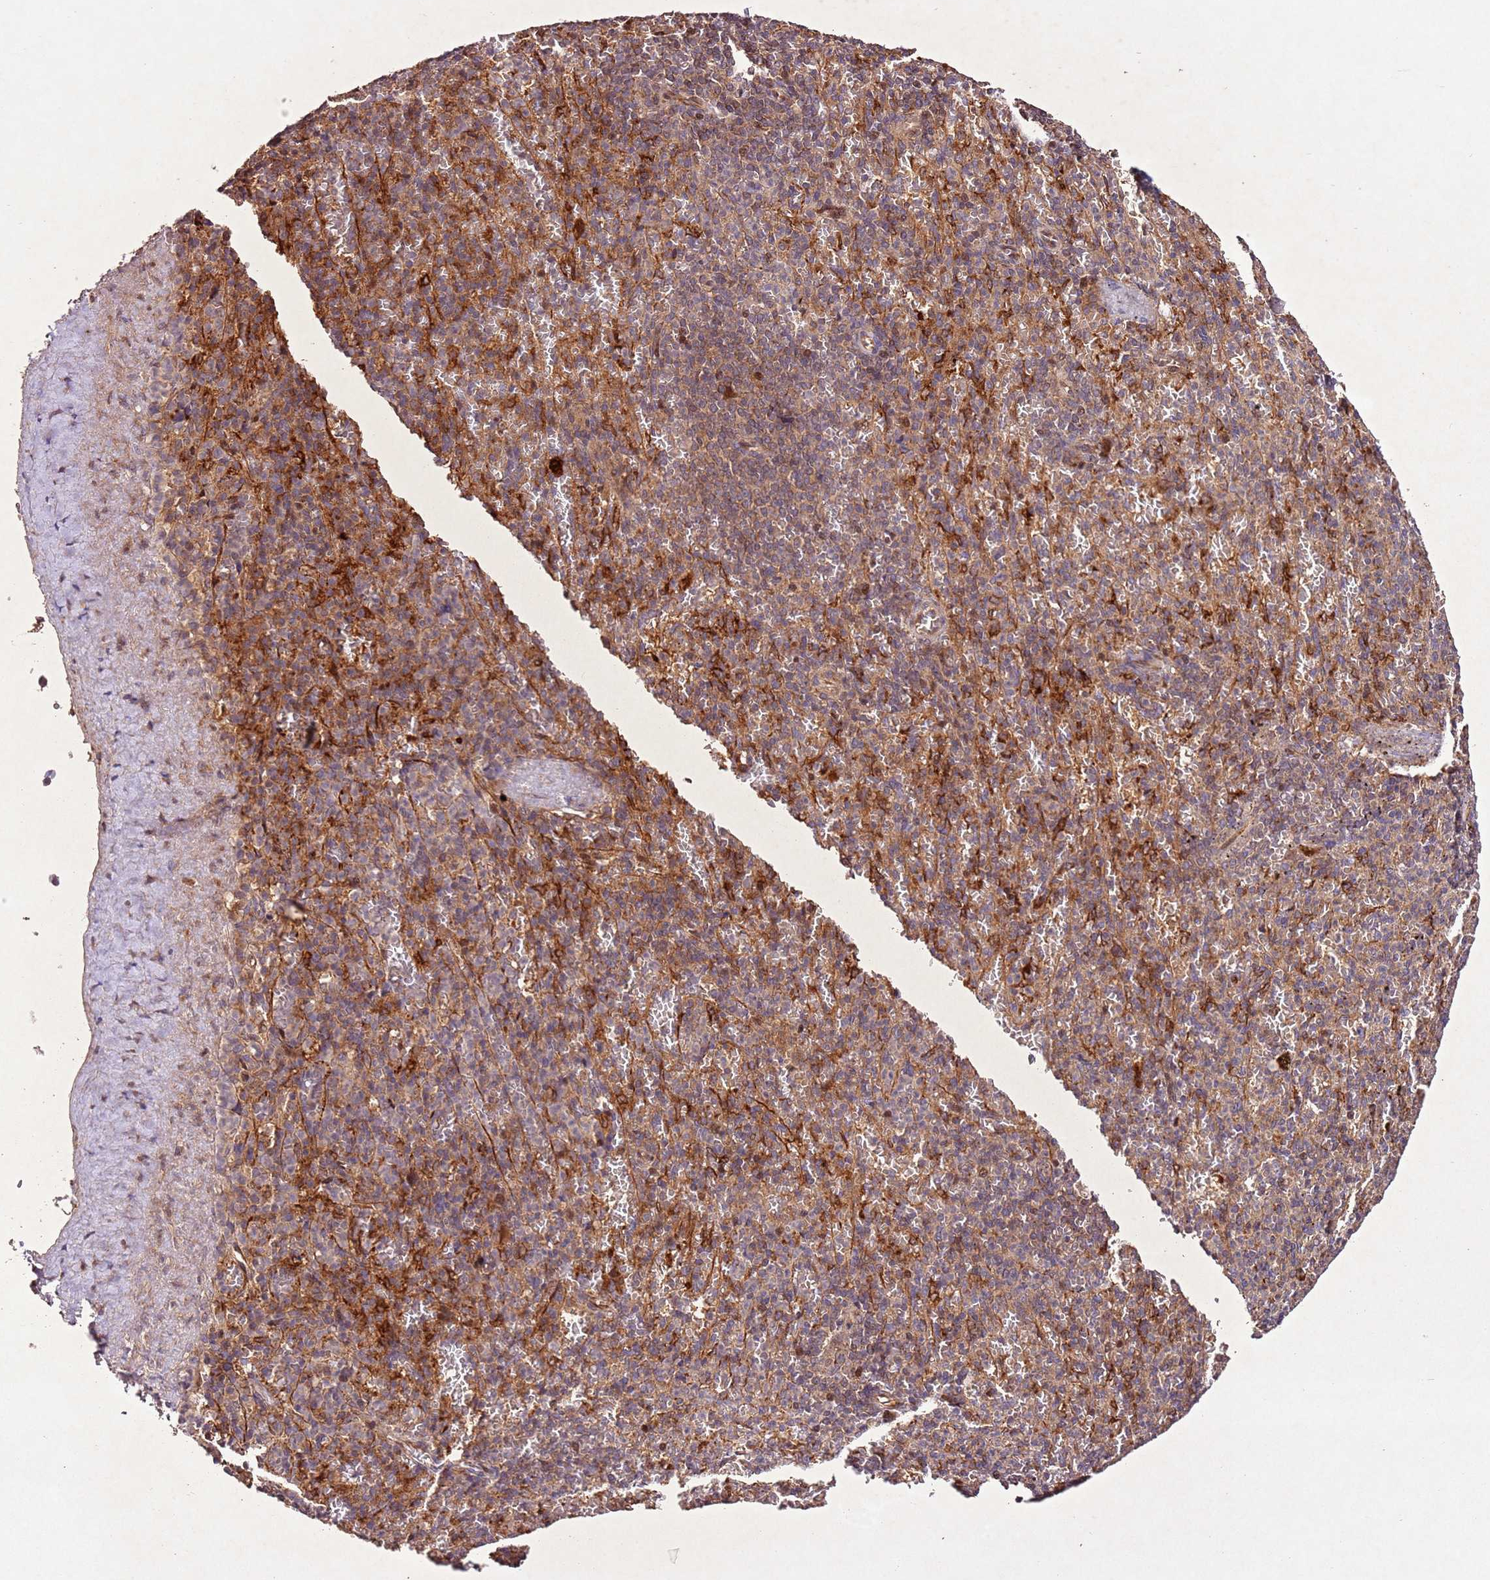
{"staining": {"intensity": "moderate", "quantity": ">75%", "location": "cytoplasmic/membranous"}, "tissue": "spleen", "cell_type": "Cells in red pulp", "image_type": "normal", "snomed": [{"axis": "morphology", "description": "Normal tissue, NOS"}, {"axis": "topography", "description": "Spleen"}], "caption": "The immunohistochemical stain labels moderate cytoplasmic/membranous expression in cells in red pulp of benign spleen. (Stains: DAB in brown, nuclei in blue, Microscopy: brightfield microscopy at high magnification).", "gene": "PTMA", "patient": {"sex": "female", "age": 74}}